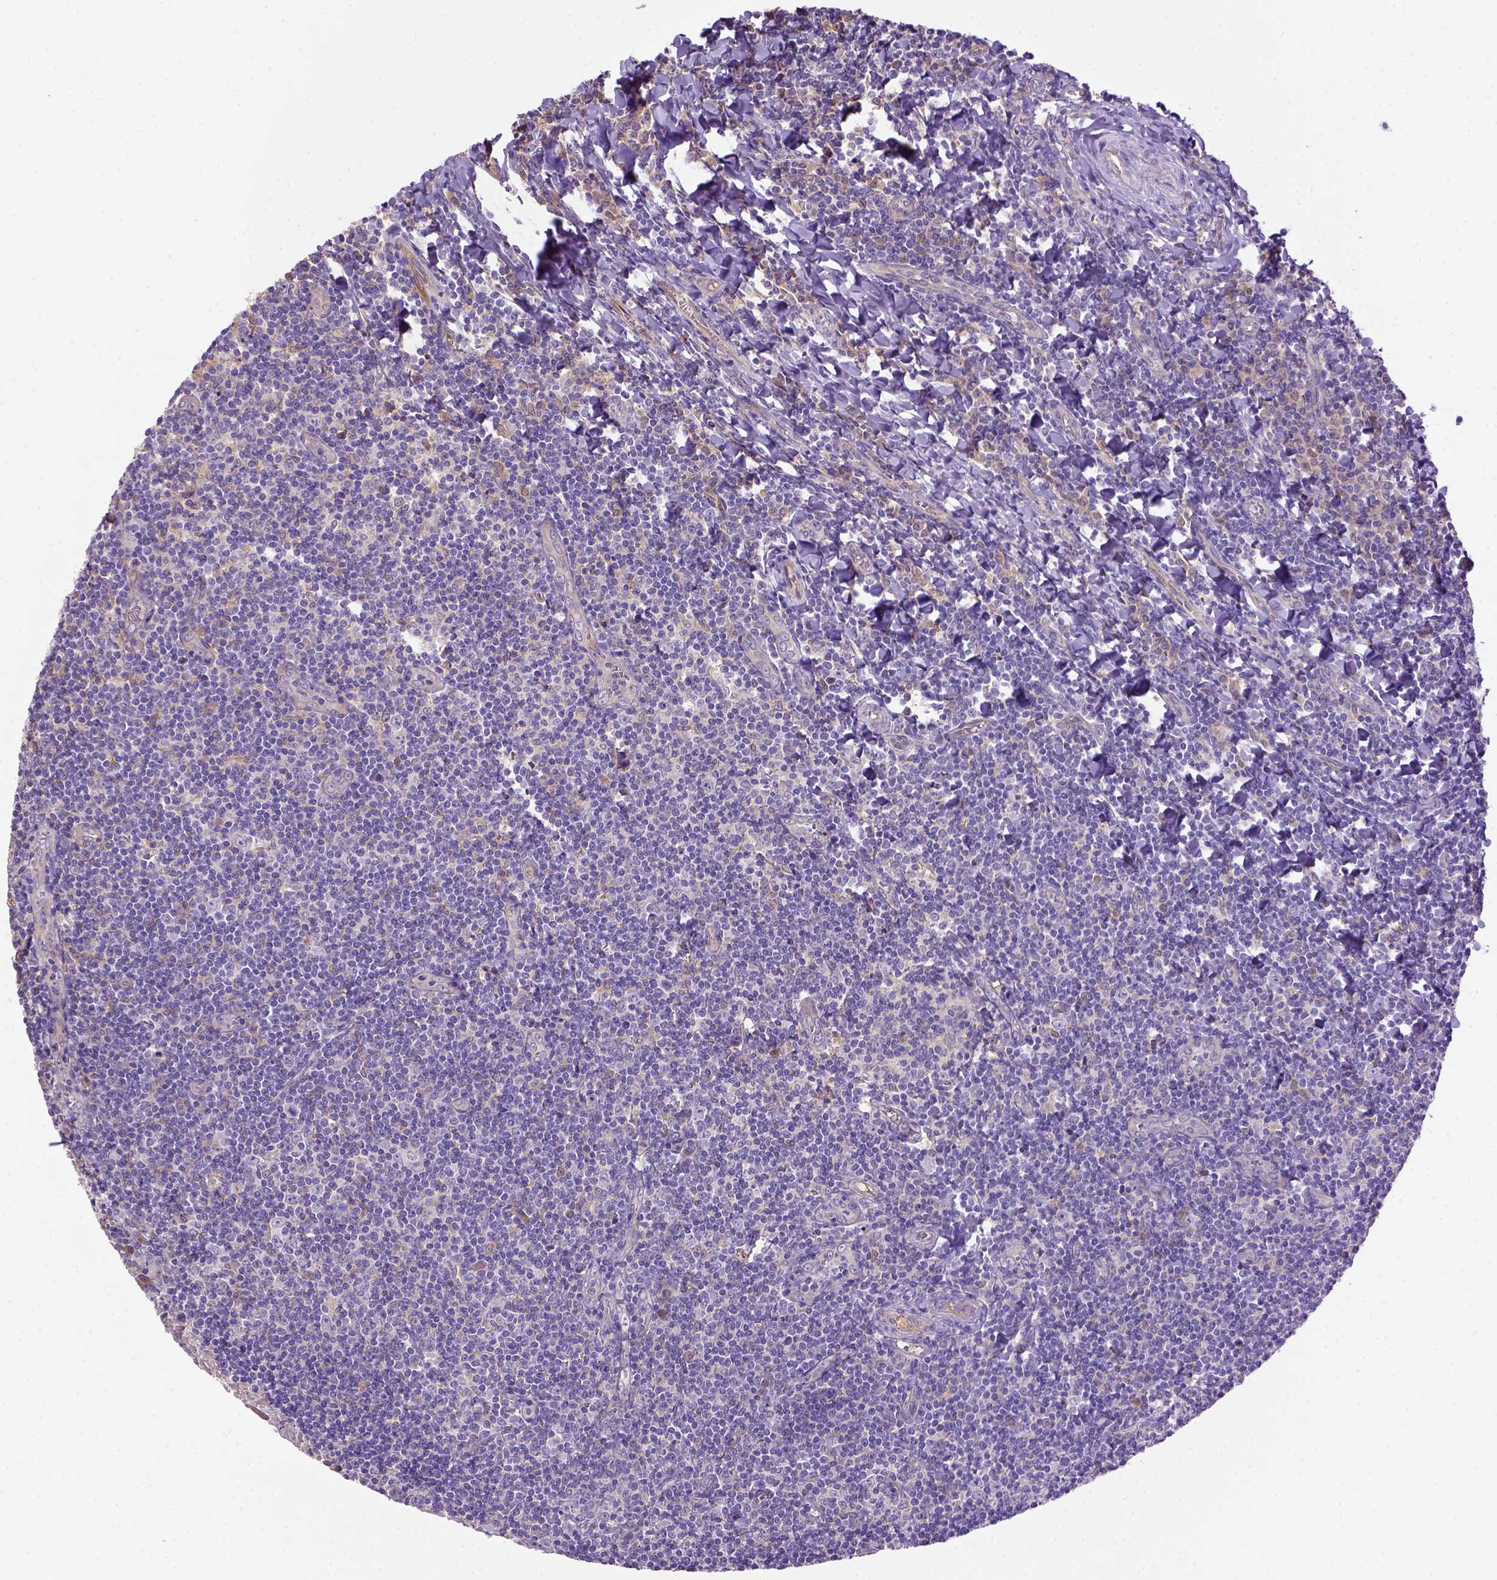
{"staining": {"intensity": "moderate", "quantity": "25%-75%", "location": "cytoplasmic/membranous"}, "tissue": "tonsil", "cell_type": "Germinal center cells", "image_type": "normal", "snomed": [{"axis": "morphology", "description": "Normal tissue, NOS"}, {"axis": "morphology", "description": "Inflammation, NOS"}, {"axis": "topography", "description": "Tonsil"}], "caption": "Benign tonsil displays moderate cytoplasmic/membranous staining in approximately 25%-75% of germinal center cells.", "gene": "DEPDC1B", "patient": {"sex": "female", "age": 31}}